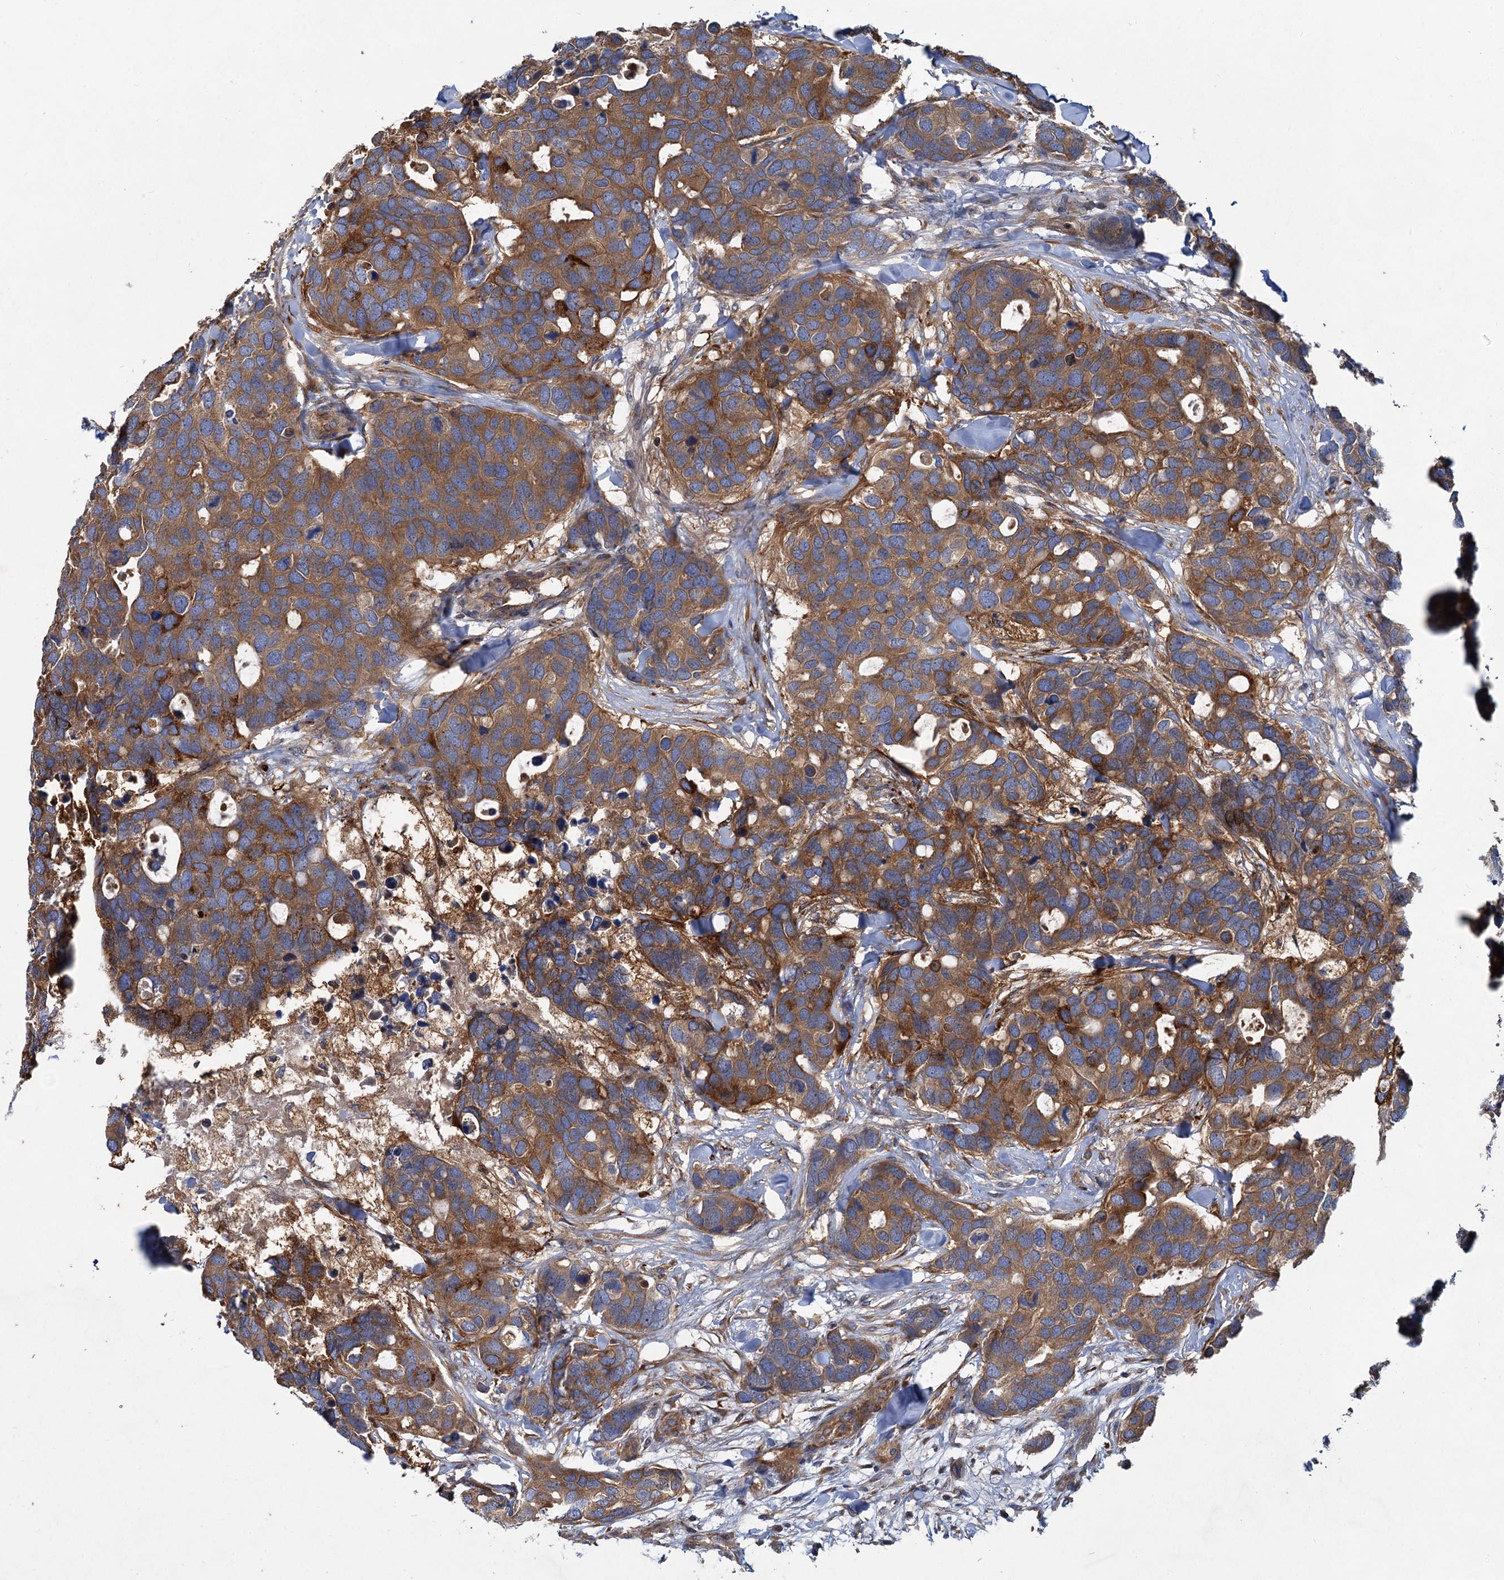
{"staining": {"intensity": "moderate", "quantity": ">75%", "location": "cytoplasmic/membranous"}, "tissue": "breast cancer", "cell_type": "Tumor cells", "image_type": "cancer", "snomed": [{"axis": "morphology", "description": "Duct carcinoma"}, {"axis": "topography", "description": "Breast"}], "caption": "A medium amount of moderate cytoplasmic/membranous staining is identified in approximately >75% of tumor cells in breast intraductal carcinoma tissue.", "gene": "ALKBH7", "patient": {"sex": "female", "age": 83}}